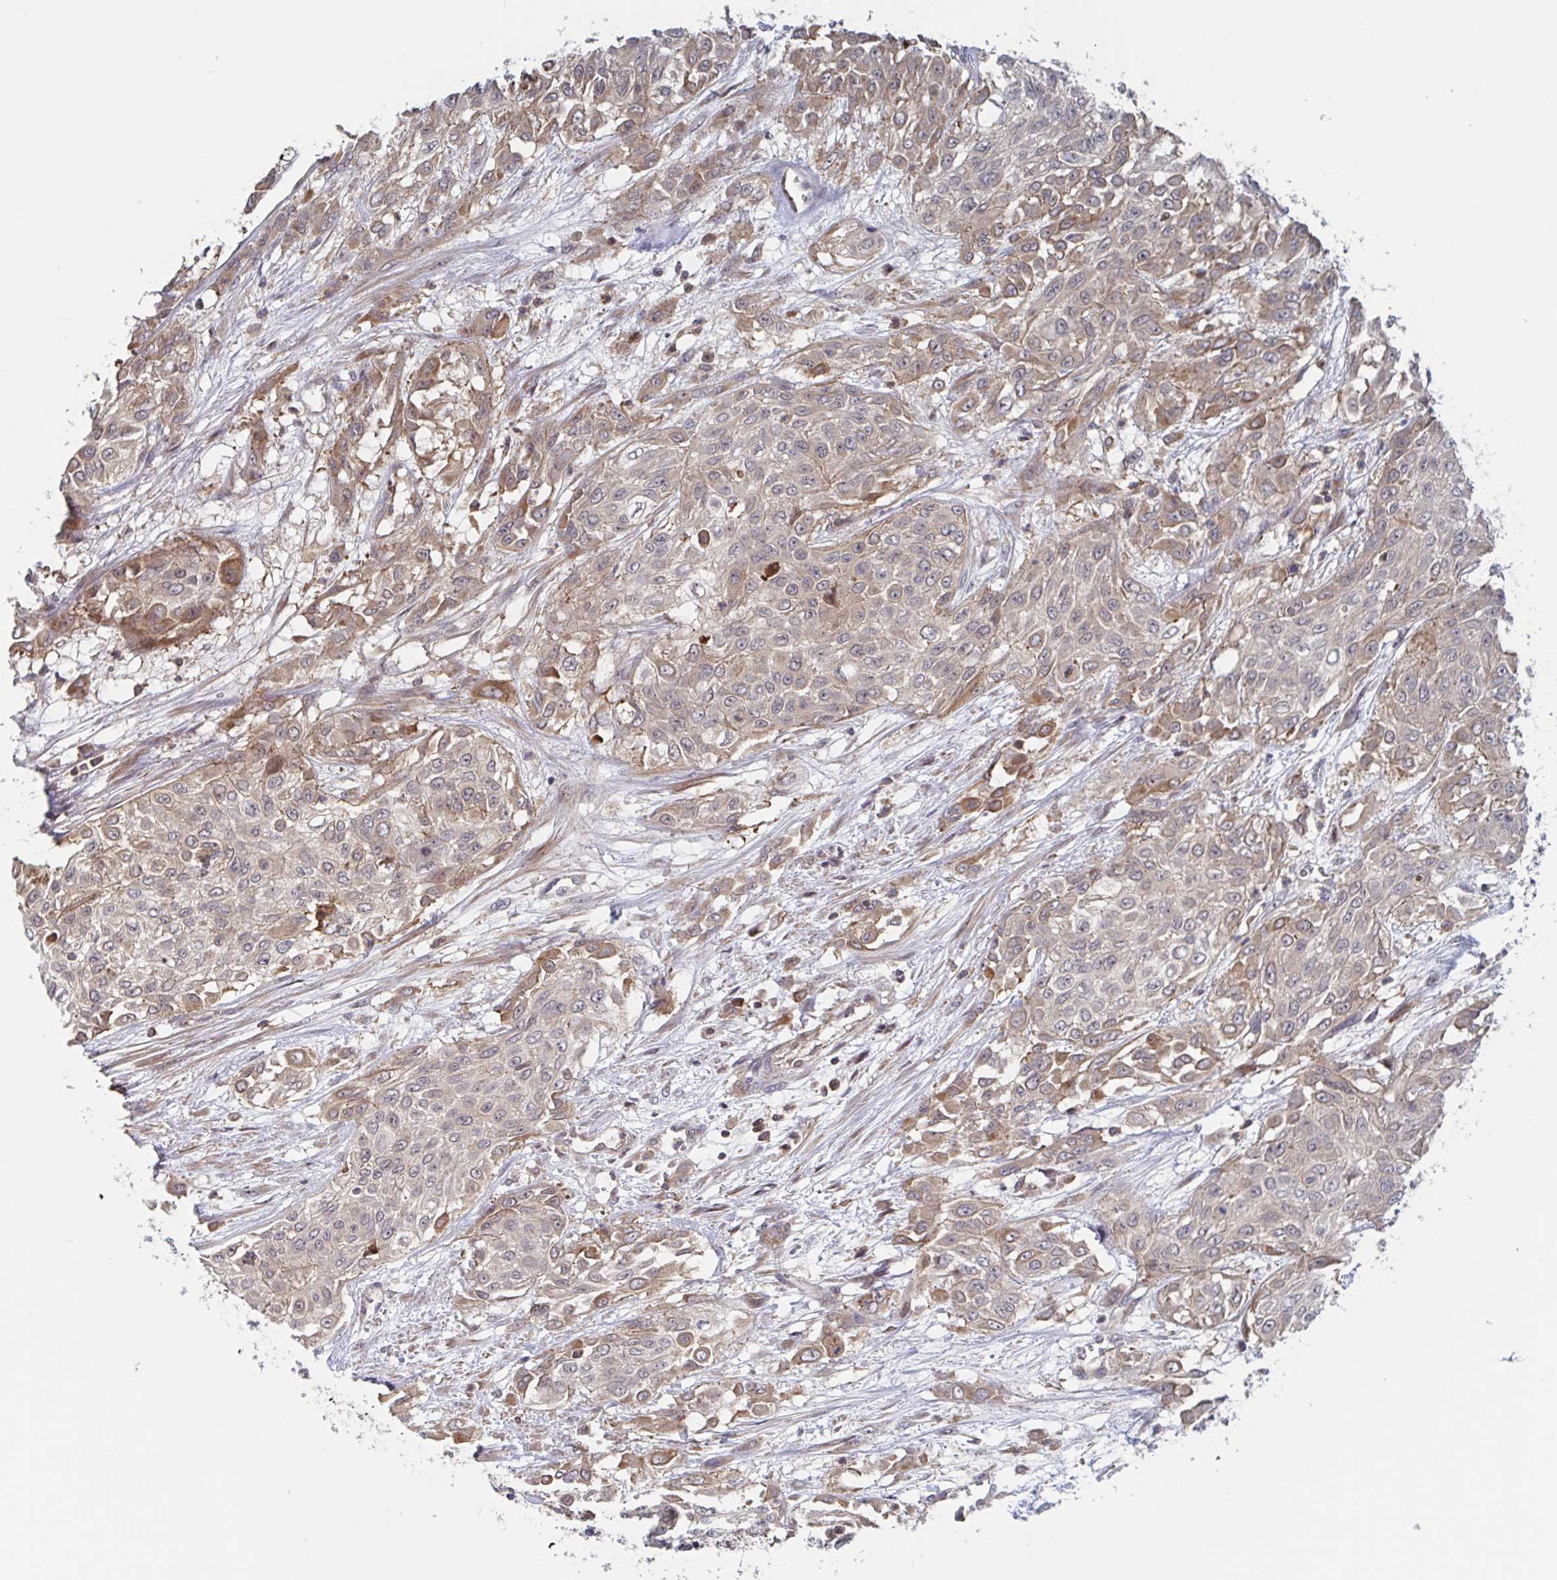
{"staining": {"intensity": "moderate", "quantity": "<25%", "location": "cytoplasmic/membranous"}, "tissue": "urothelial cancer", "cell_type": "Tumor cells", "image_type": "cancer", "snomed": [{"axis": "morphology", "description": "Urothelial carcinoma, High grade"}, {"axis": "topography", "description": "Urinary bladder"}], "caption": "Protein analysis of urothelial cancer tissue shows moderate cytoplasmic/membranous expression in about <25% of tumor cells.", "gene": "DHRS12", "patient": {"sex": "male", "age": 57}}